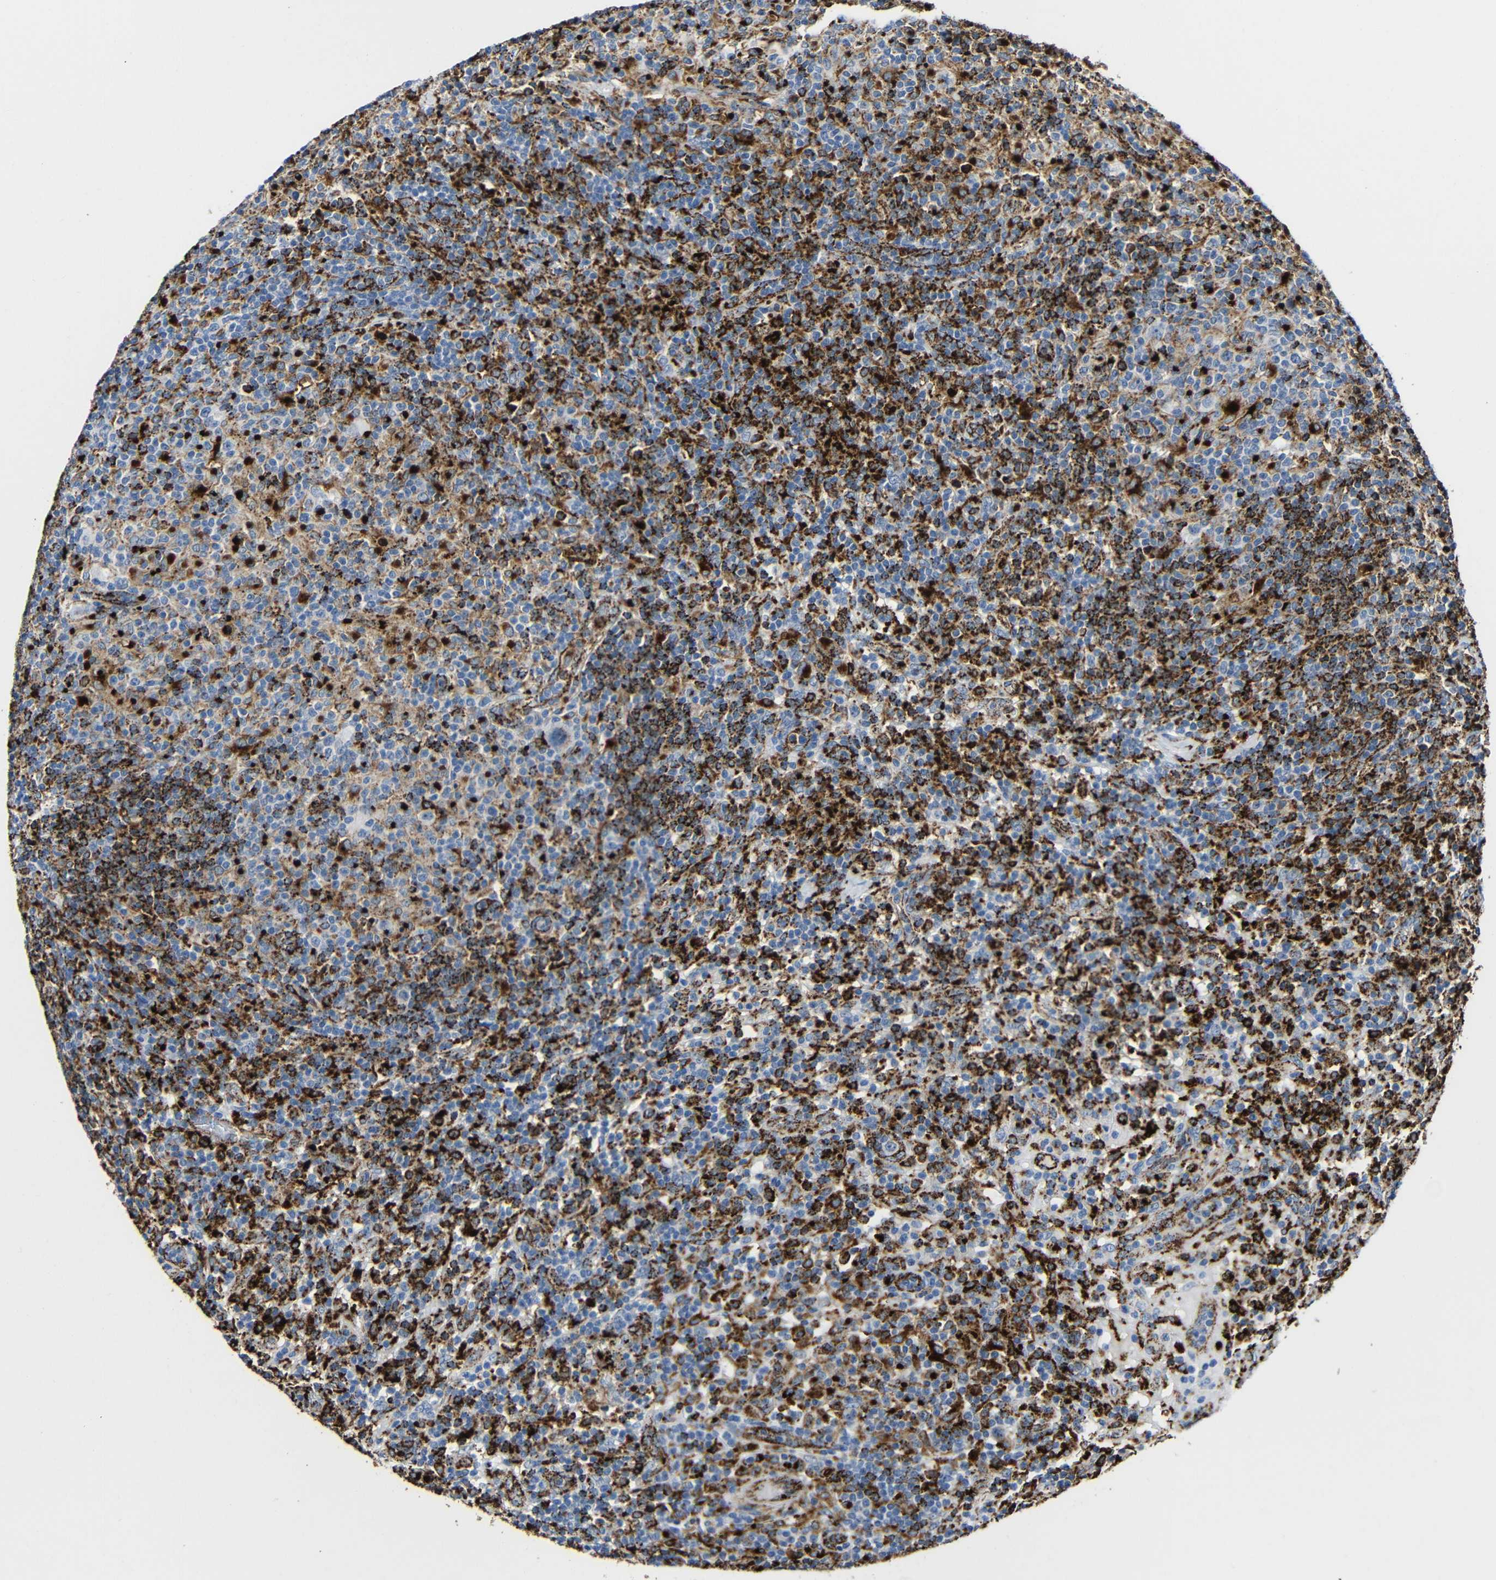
{"staining": {"intensity": "negative", "quantity": "none", "location": "none"}, "tissue": "lymphoma", "cell_type": "Tumor cells", "image_type": "cancer", "snomed": [{"axis": "morphology", "description": "Hodgkin's disease, NOS"}, {"axis": "topography", "description": "Lymph node"}], "caption": "Histopathology image shows no protein expression in tumor cells of lymphoma tissue.", "gene": "HLA-DMA", "patient": {"sex": "male", "age": 70}}